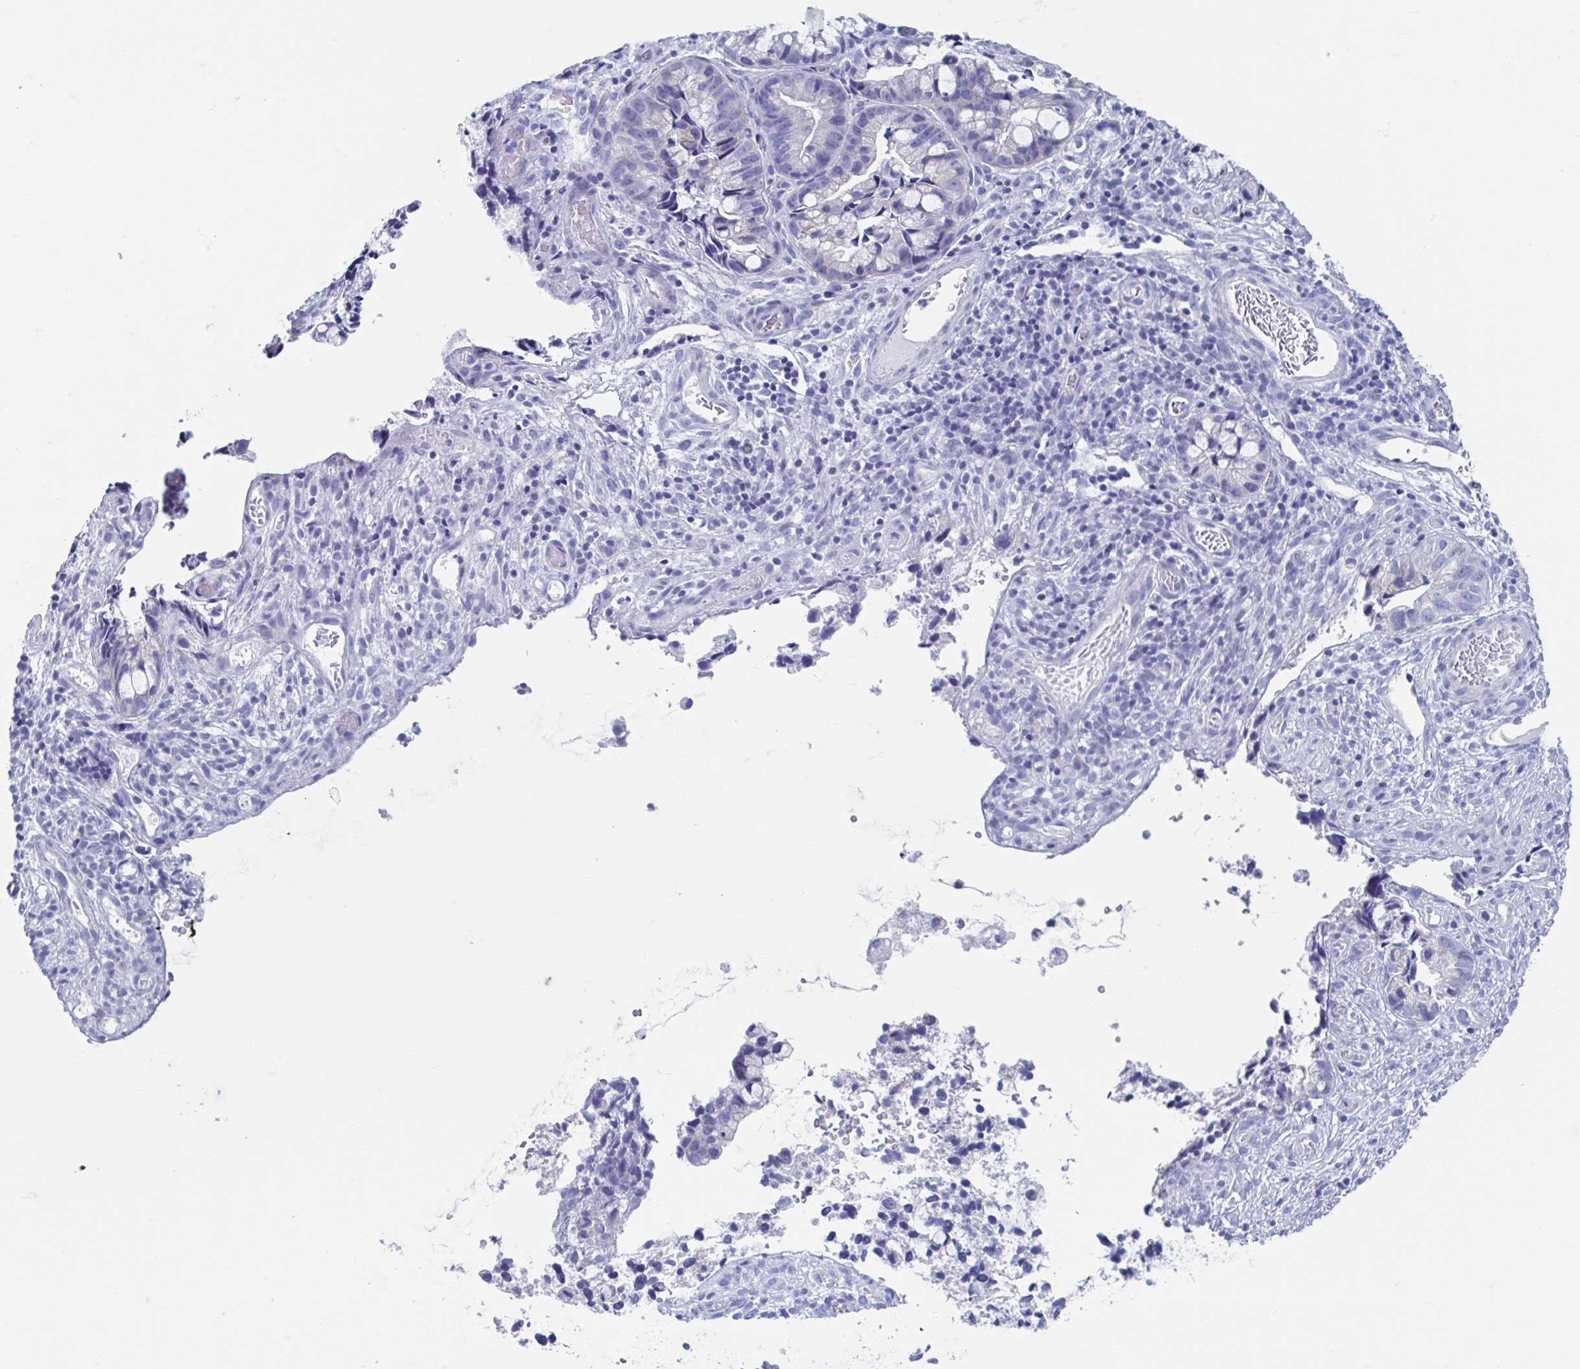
{"staining": {"intensity": "negative", "quantity": "none", "location": "none"}, "tissue": "cervical cancer", "cell_type": "Tumor cells", "image_type": "cancer", "snomed": [{"axis": "morphology", "description": "Adenocarcinoma, NOS"}, {"axis": "topography", "description": "Cervix"}], "caption": "Immunohistochemistry (IHC) image of adenocarcinoma (cervical) stained for a protein (brown), which displays no staining in tumor cells.", "gene": "SHCBP1L", "patient": {"sex": "female", "age": 44}}